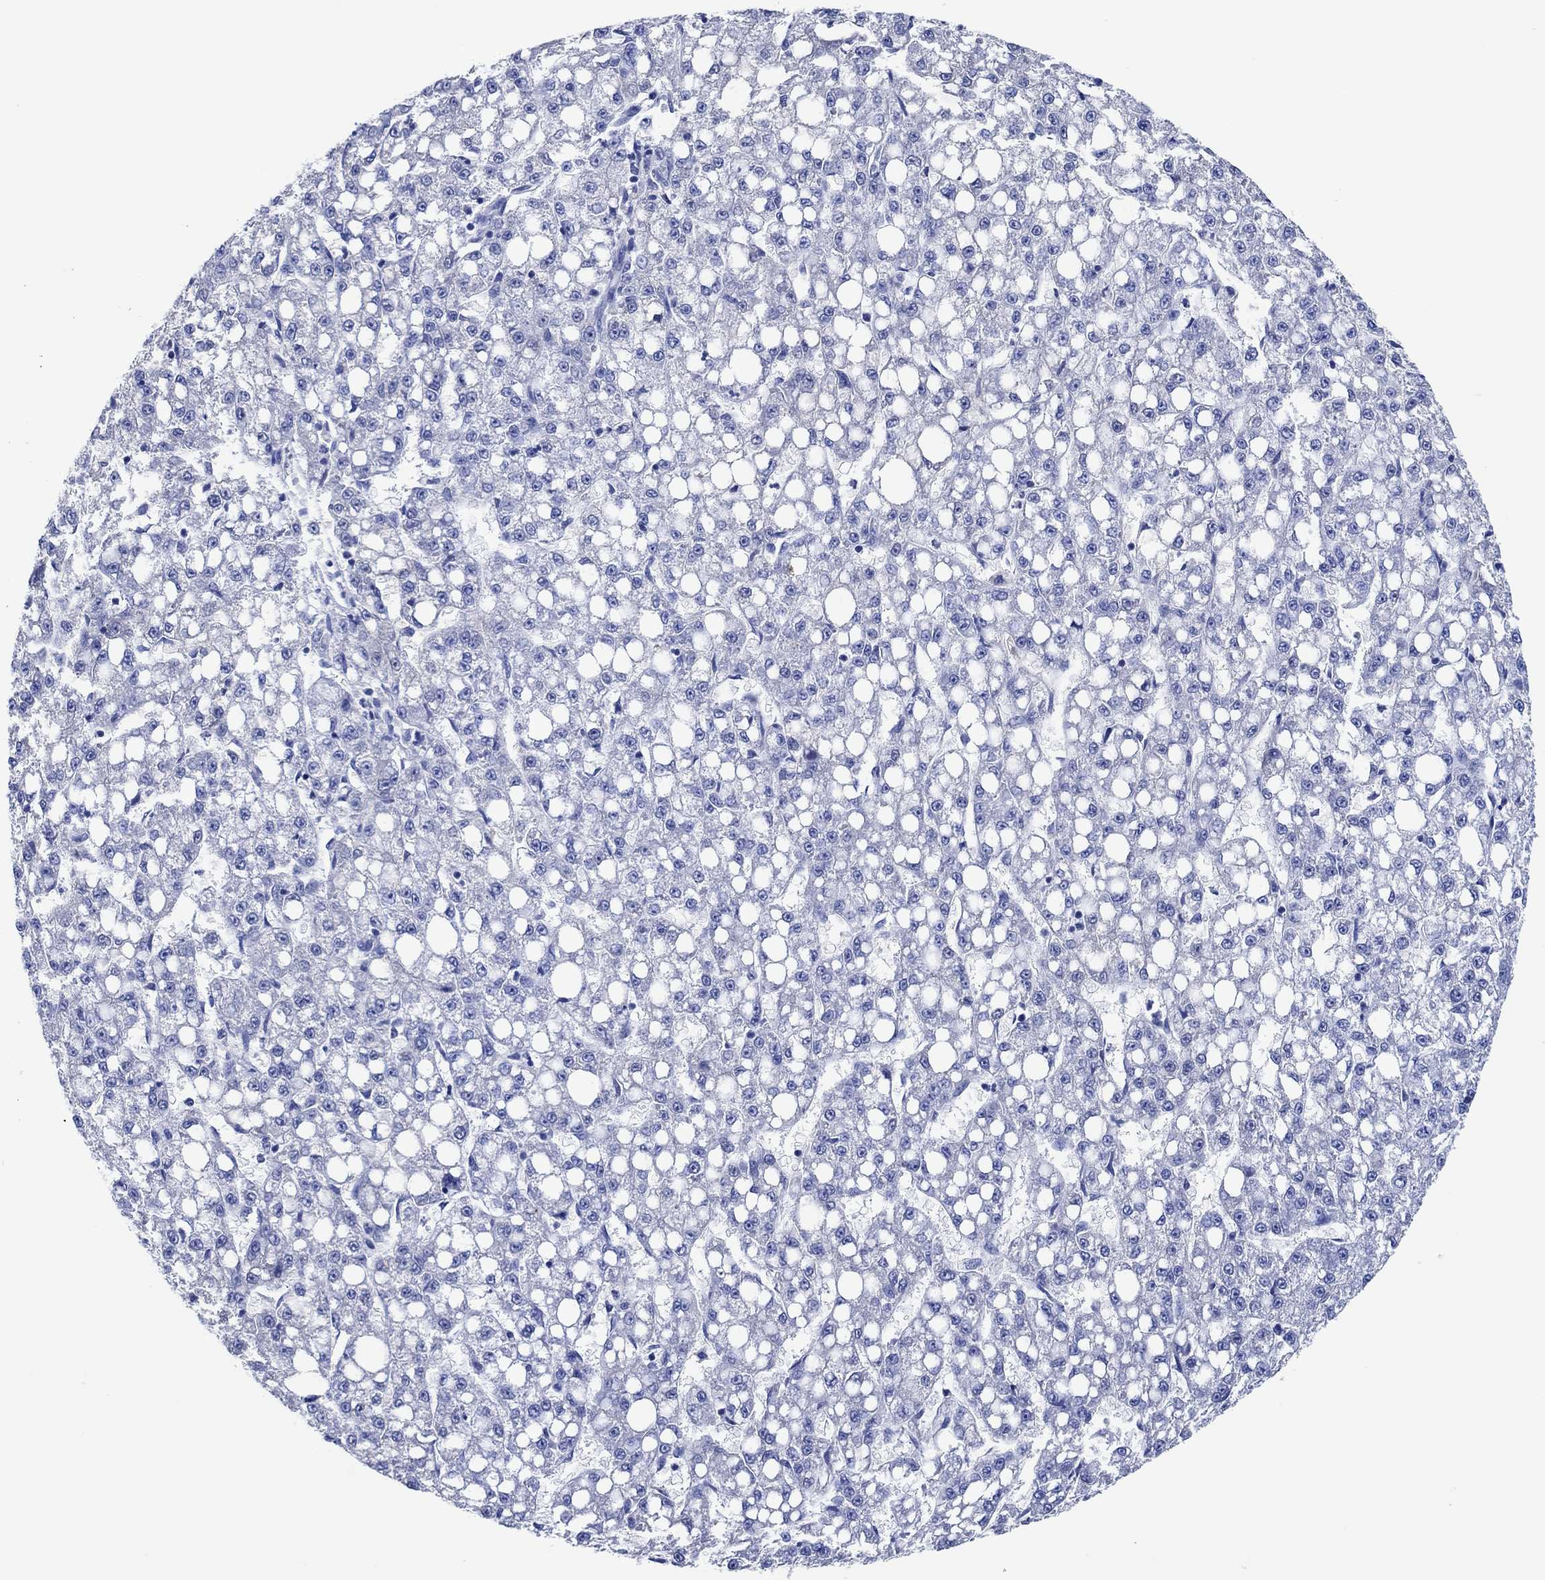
{"staining": {"intensity": "negative", "quantity": "none", "location": "none"}, "tissue": "liver cancer", "cell_type": "Tumor cells", "image_type": "cancer", "snomed": [{"axis": "morphology", "description": "Carcinoma, Hepatocellular, NOS"}, {"axis": "topography", "description": "Liver"}], "caption": "DAB immunohistochemical staining of human hepatocellular carcinoma (liver) exhibits no significant staining in tumor cells.", "gene": "CPNE6", "patient": {"sex": "female", "age": 65}}